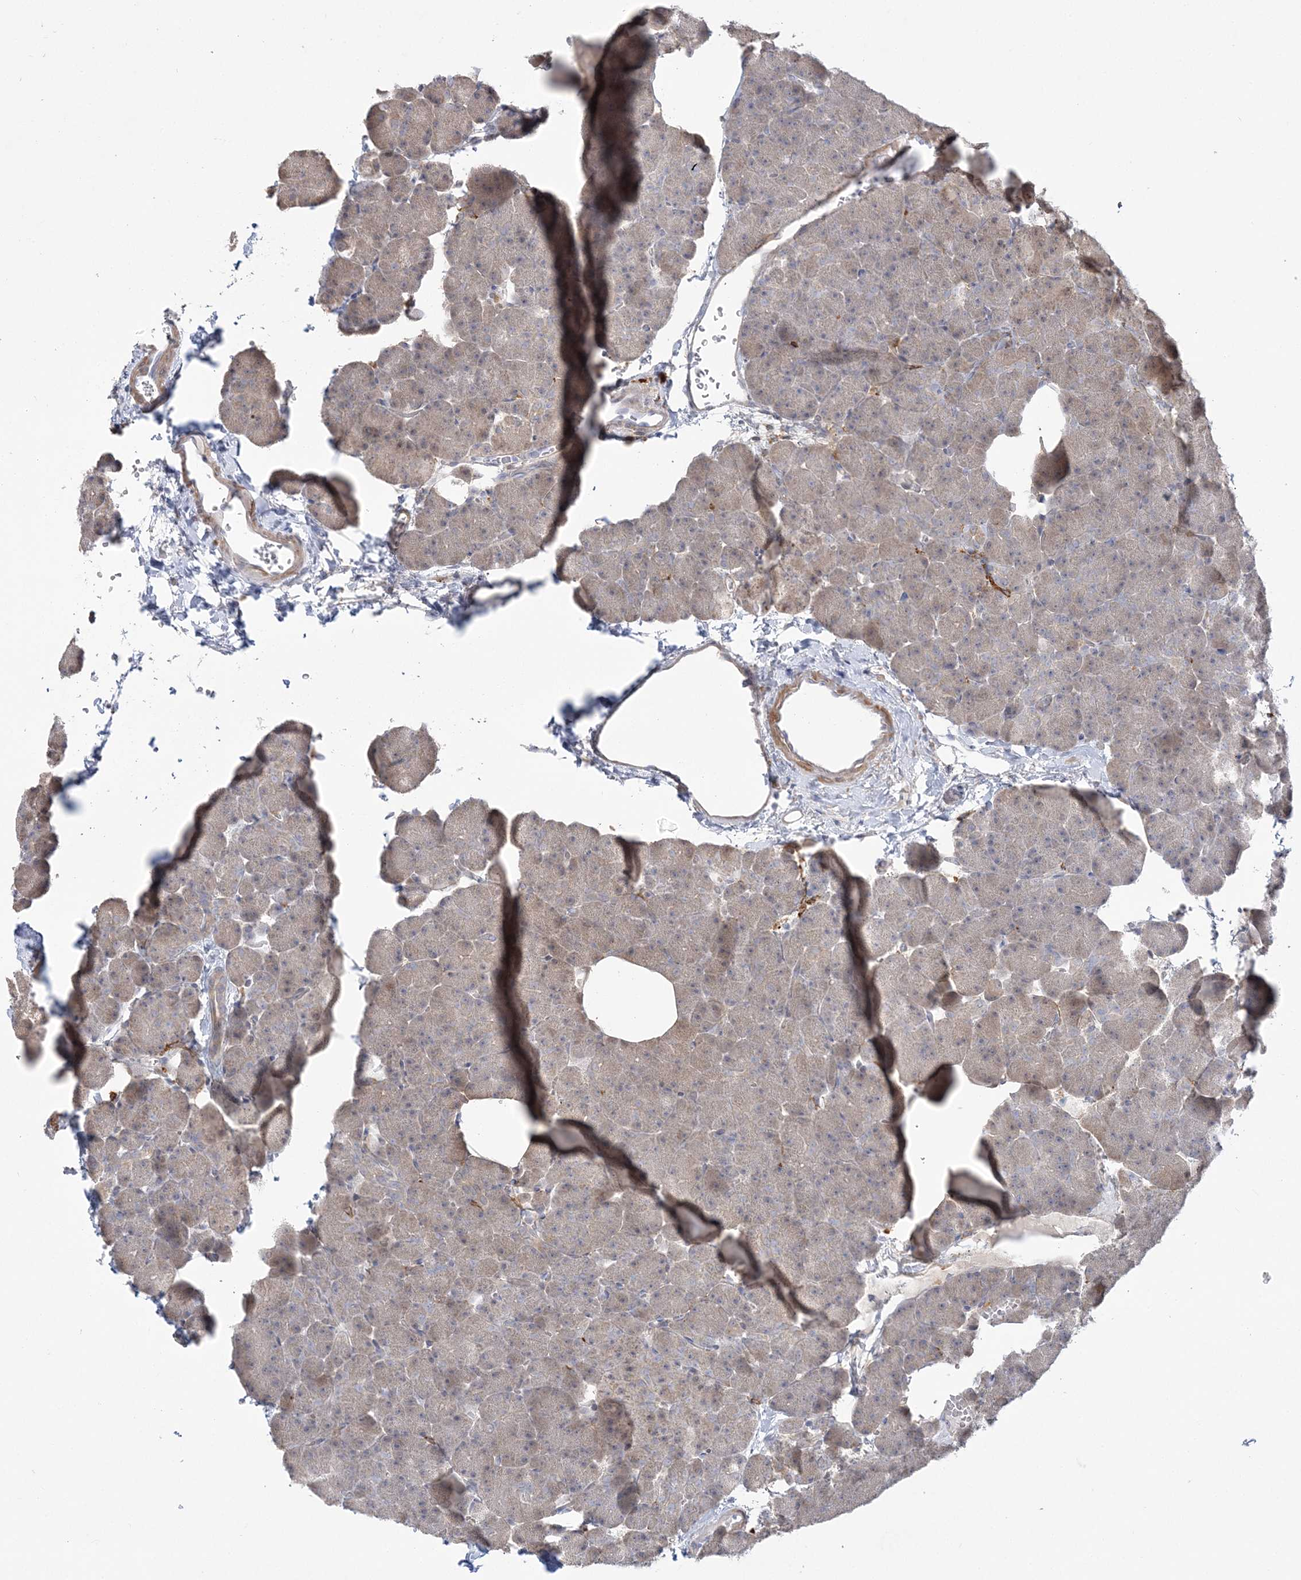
{"staining": {"intensity": "weak", "quantity": "<25%", "location": "cytoplasmic/membranous"}, "tissue": "pancreas", "cell_type": "Exocrine glandular cells", "image_type": "normal", "snomed": [{"axis": "morphology", "description": "Normal tissue, NOS"}, {"axis": "morphology", "description": "Carcinoid, malignant, NOS"}, {"axis": "topography", "description": "Pancreas"}], "caption": "Exocrine glandular cells are negative for protein expression in normal human pancreas. (DAB (3,3'-diaminobenzidine) immunohistochemistry (IHC), high magnification).", "gene": "HAAO", "patient": {"sex": "female", "age": 35}}